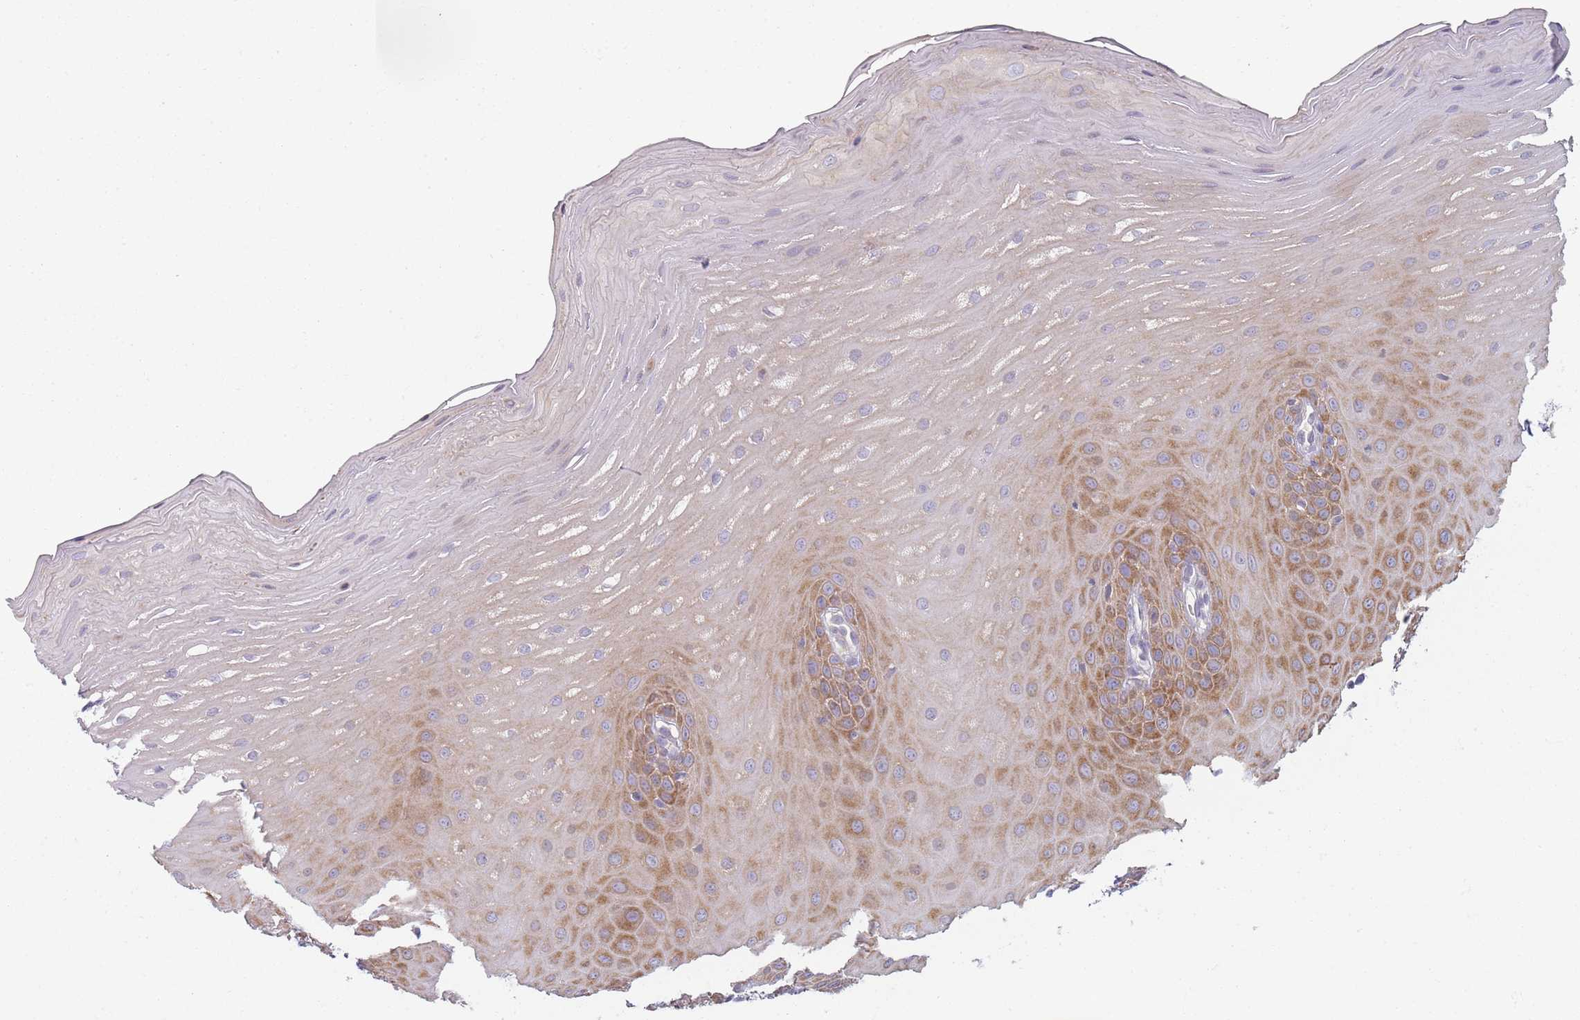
{"staining": {"intensity": "moderate", "quantity": ">75%", "location": "cytoplasmic/membranous"}, "tissue": "oral mucosa", "cell_type": "Squamous epithelial cells", "image_type": "normal", "snomed": [{"axis": "morphology", "description": "Normal tissue, NOS"}, {"axis": "topography", "description": "Oral tissue"}], "caption": "An immunohistochemistry (IHC) image of benign tissue is shown. Protein staining in brown labels moderate cytoplasmic/membranous positivity in oral mucosa within squamous epithelial cells. (brown staining indicates protein expression, while blue staining denotes nuclei).", "gene": "SLC26A6", "patient": {"sex": "female", "age": 39}}